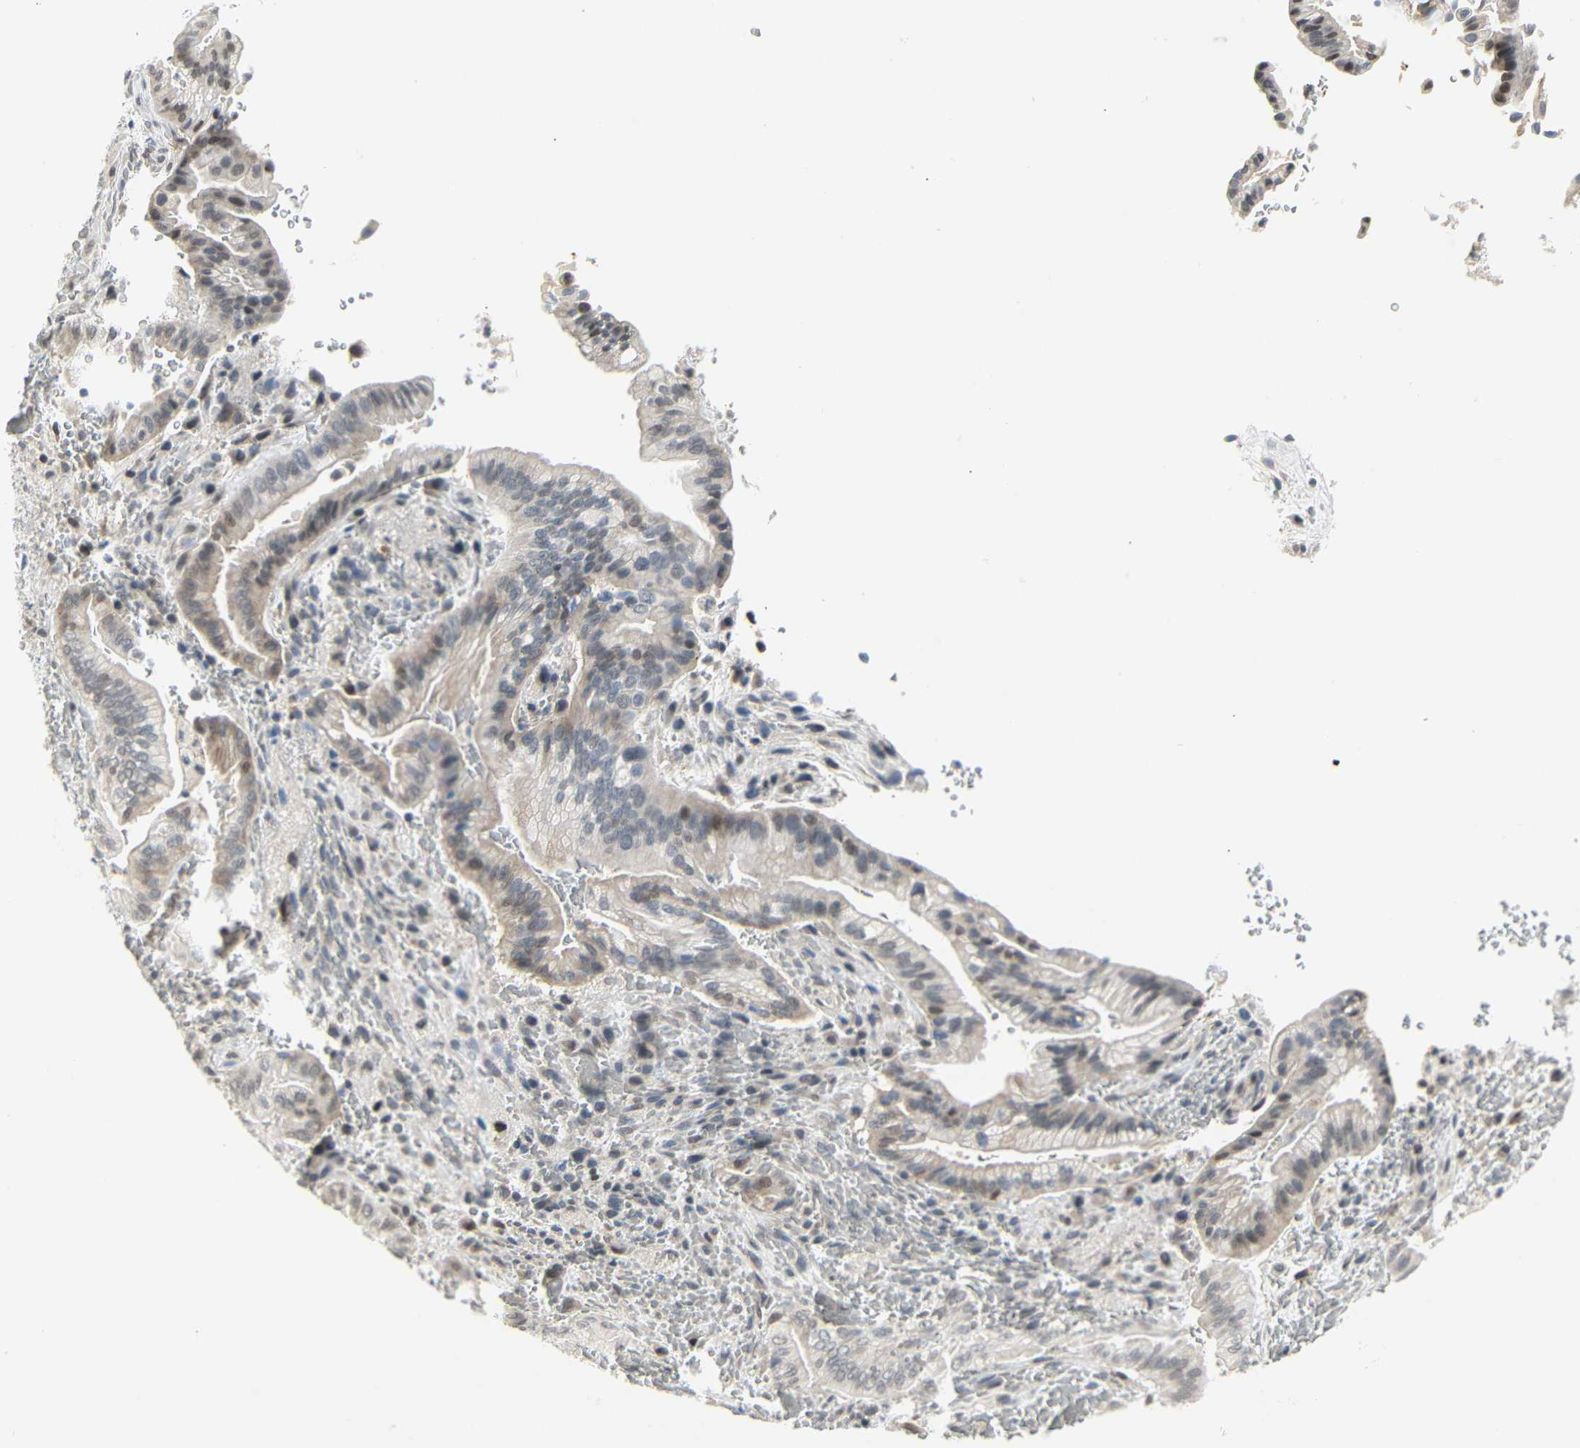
{"staining": {"intensity": "moderate", "quantity": "25%-75%", "location": "cytoplasmic/membranous,nuclear"}, "tissue": "liver cancer", "cell_type": "Tumor cells", "image_type": "cancer", "snomed": [{"axis": "morphology", "description": "Cholangiocarcinoma"}, {"axis": "topography", "description": "Liver"}], "caption": "Protein staining by IHC displays moderate cytoplasmic/membranous and nuclear positivity in about 25%-75% of tumor cells in liver cholangiocarcinoma.", "gene": "IMPG2", "patient": {"sex": "female", "age": 68}}